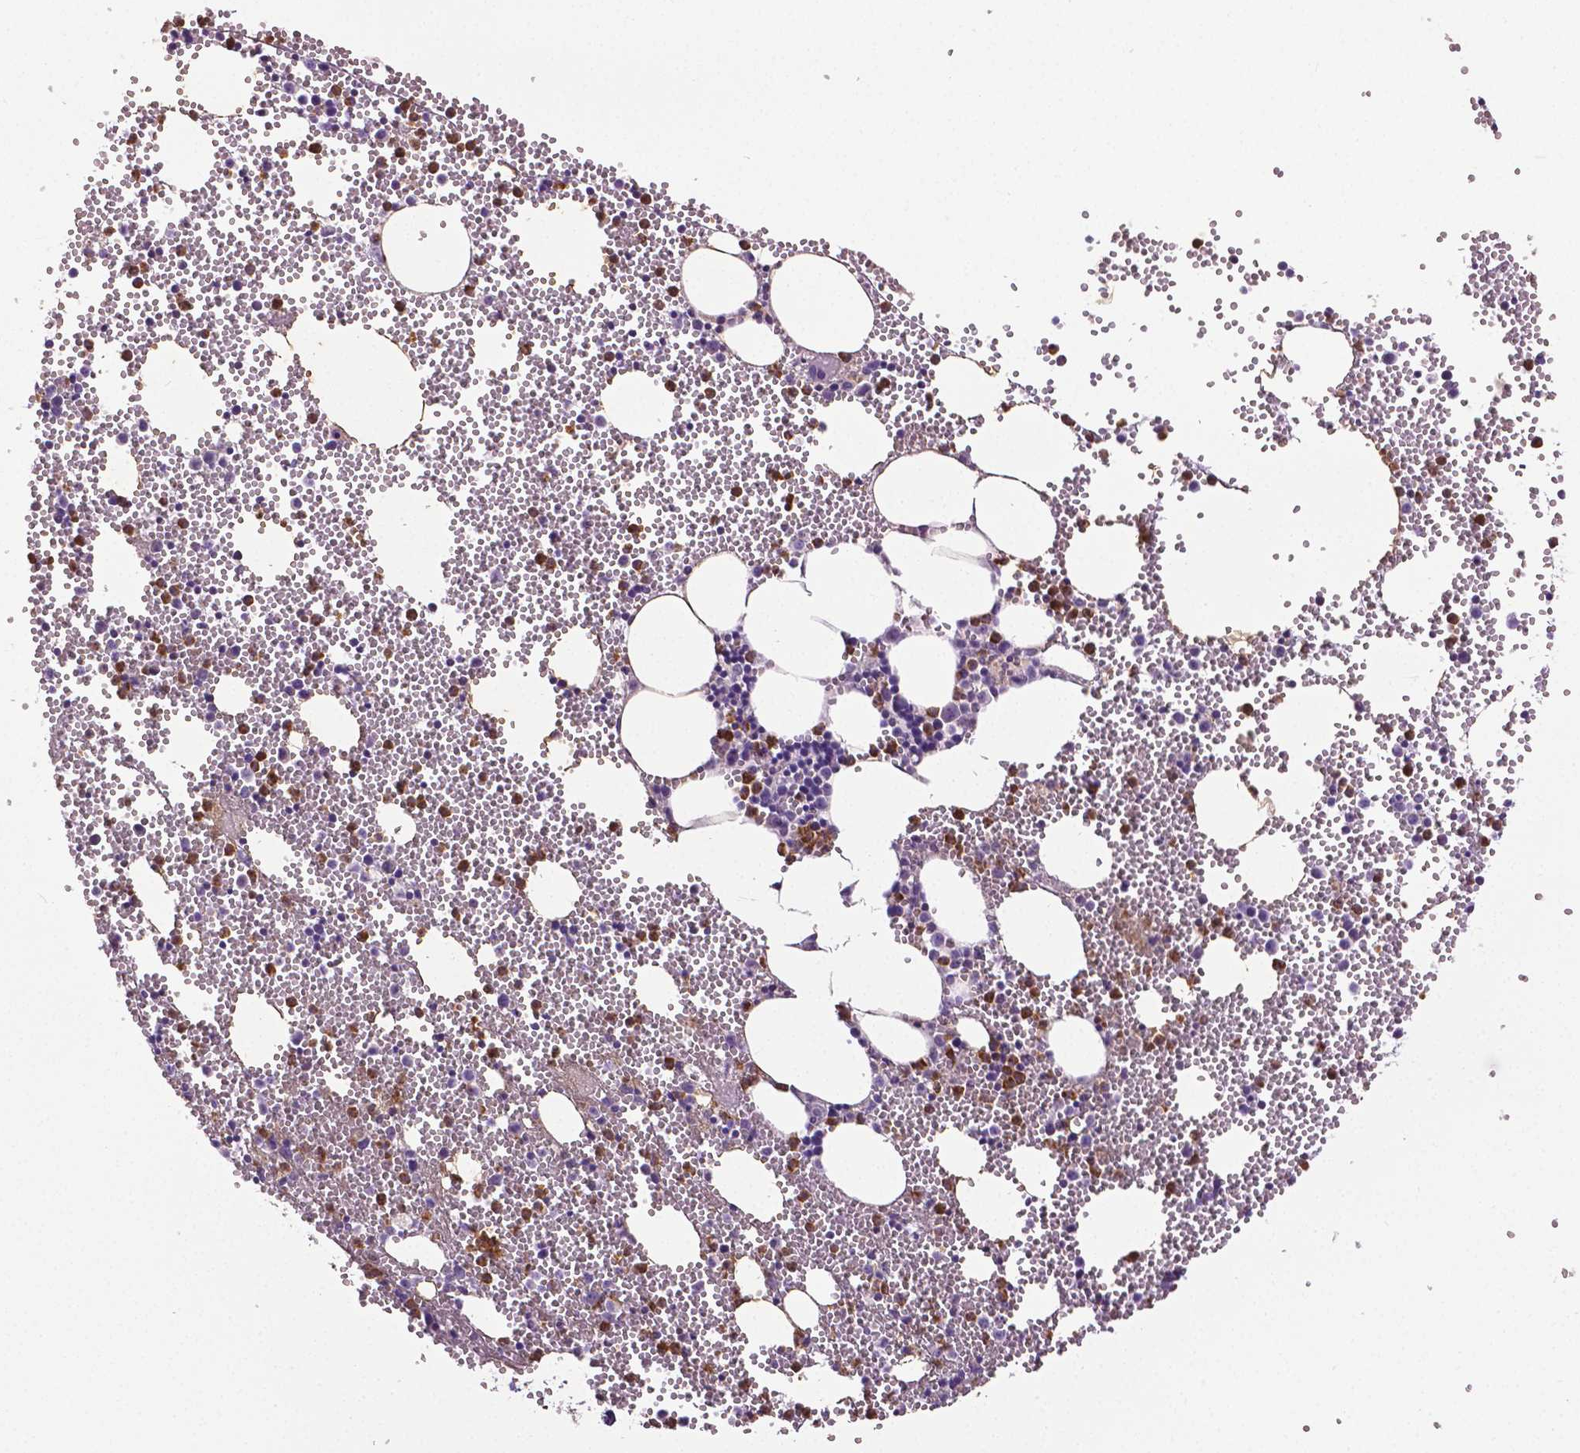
{"staining": {"intensity": "moderate", "quantity": "<25%", "location": "cytoplasmic/membranous,nuclear"}, "tissue": "bone marrow", "cell_type": "Hematopoietic cells", "image_type": "normal", "snomed": [{"axis": "morphology", "description": "Normal tissue, NOS"}, {"axis": "topography", "description": "Bone marrow"}], "caption": "The immunohistochemical stain labels moderate cytoplasmic/membranous,nuclear staining in hematopoietic cells of benign bone marrow. (IHC, brightfield microscopy, high magnification).", "gene": "PTPN5", "patient": {"sex": "male", "age": 89}}